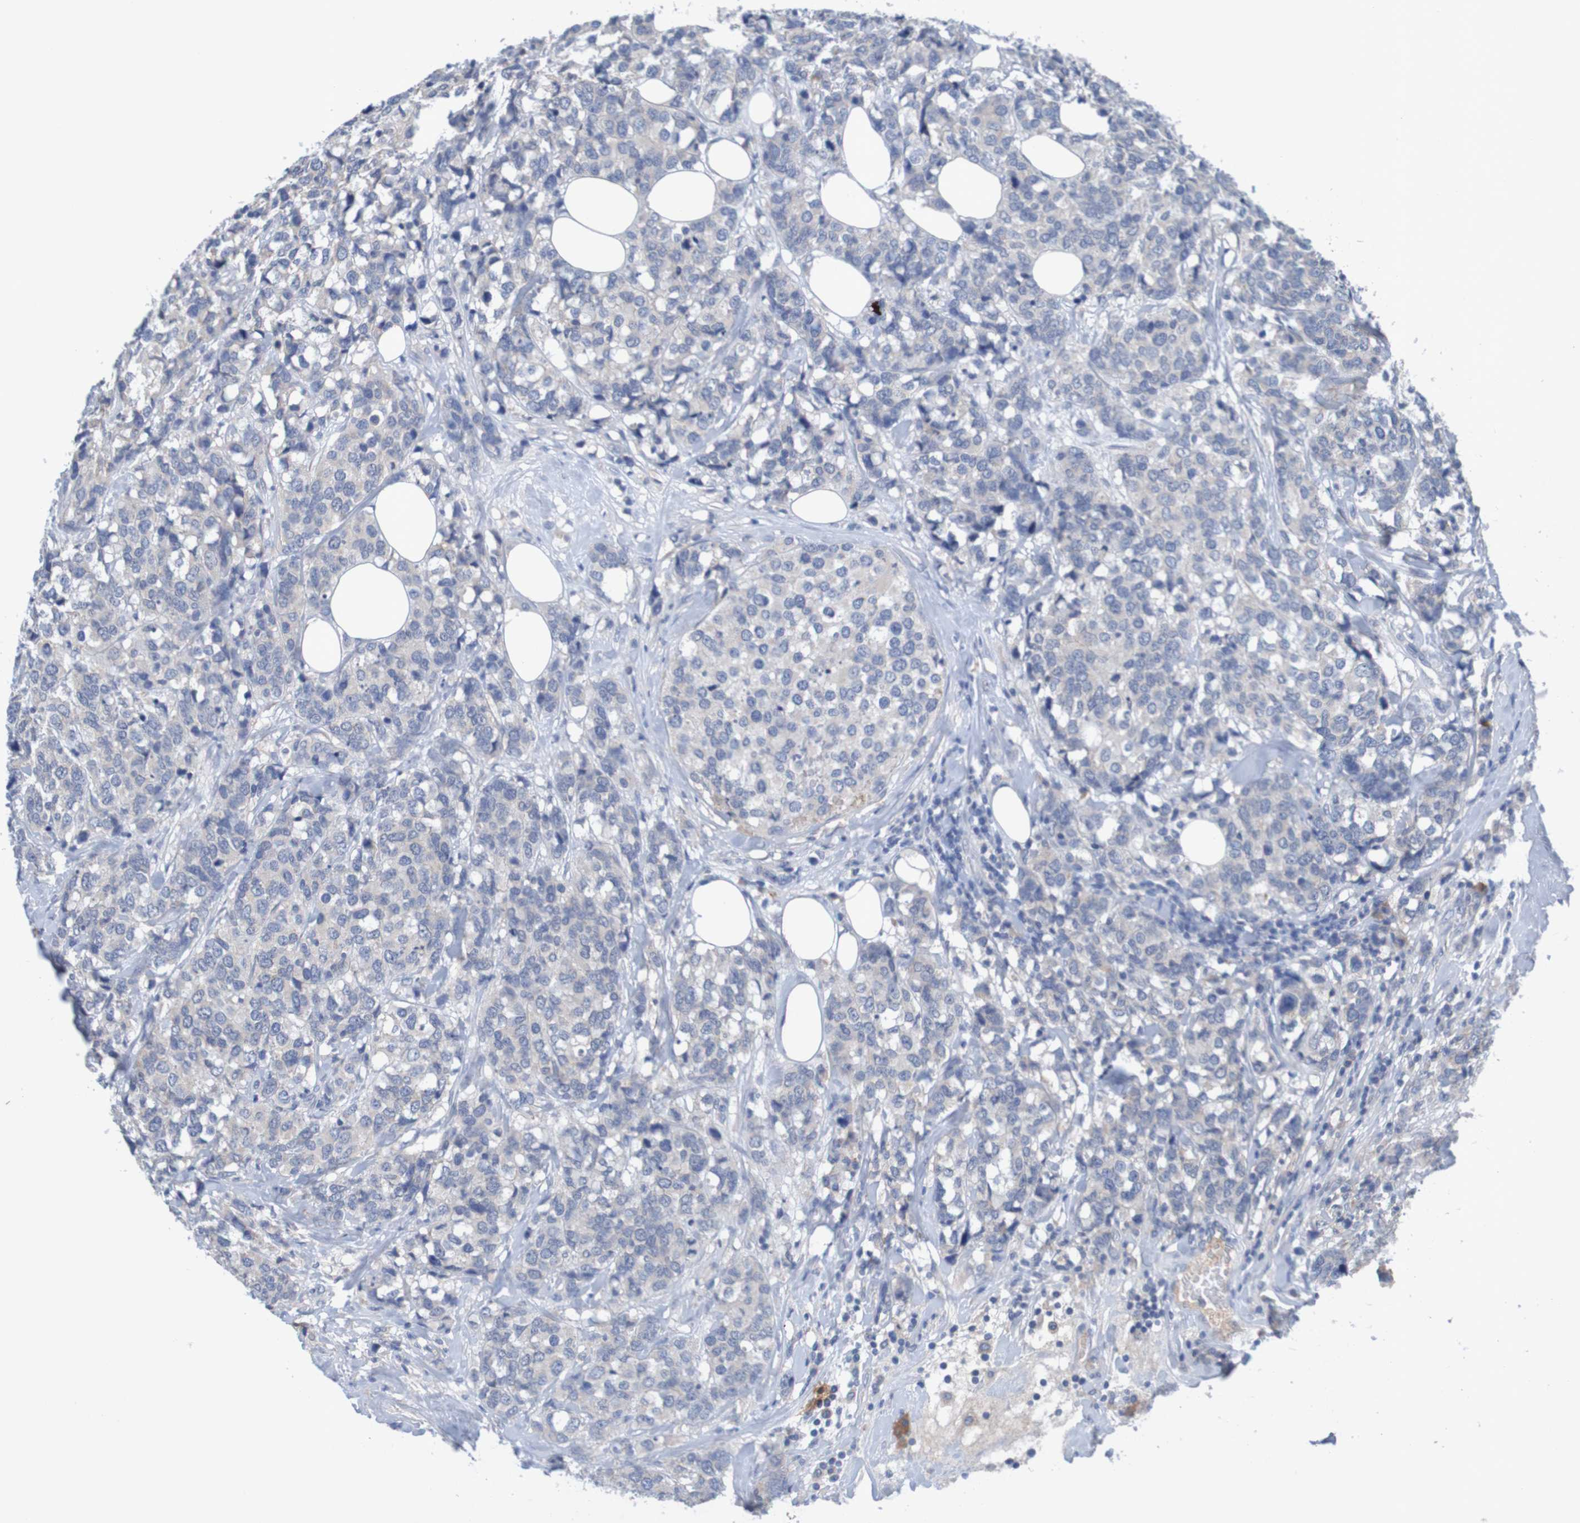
{"staining": {"intensity": "weak", "quantity": "<25%", "location": "cytoplasmic/membranous"}, "tissue": "breast cancer", "cell_type": "Tumor cells", "image_type": "cancer", "snomed": [{"axis": "morphology", "description": "Lobular carcinoma"}, {"axis": "topography", "description": "Breast"}], "caption": "IHC micrograph of neoplastic tissue: human breast cancer (lobular carcinoma) stained with DAB (3,3'-diaminobenzidine) exhibits no significant protein expression in tumor cells.", "gene": "LTA", "patient": {"sex": "female", "age": 59}}